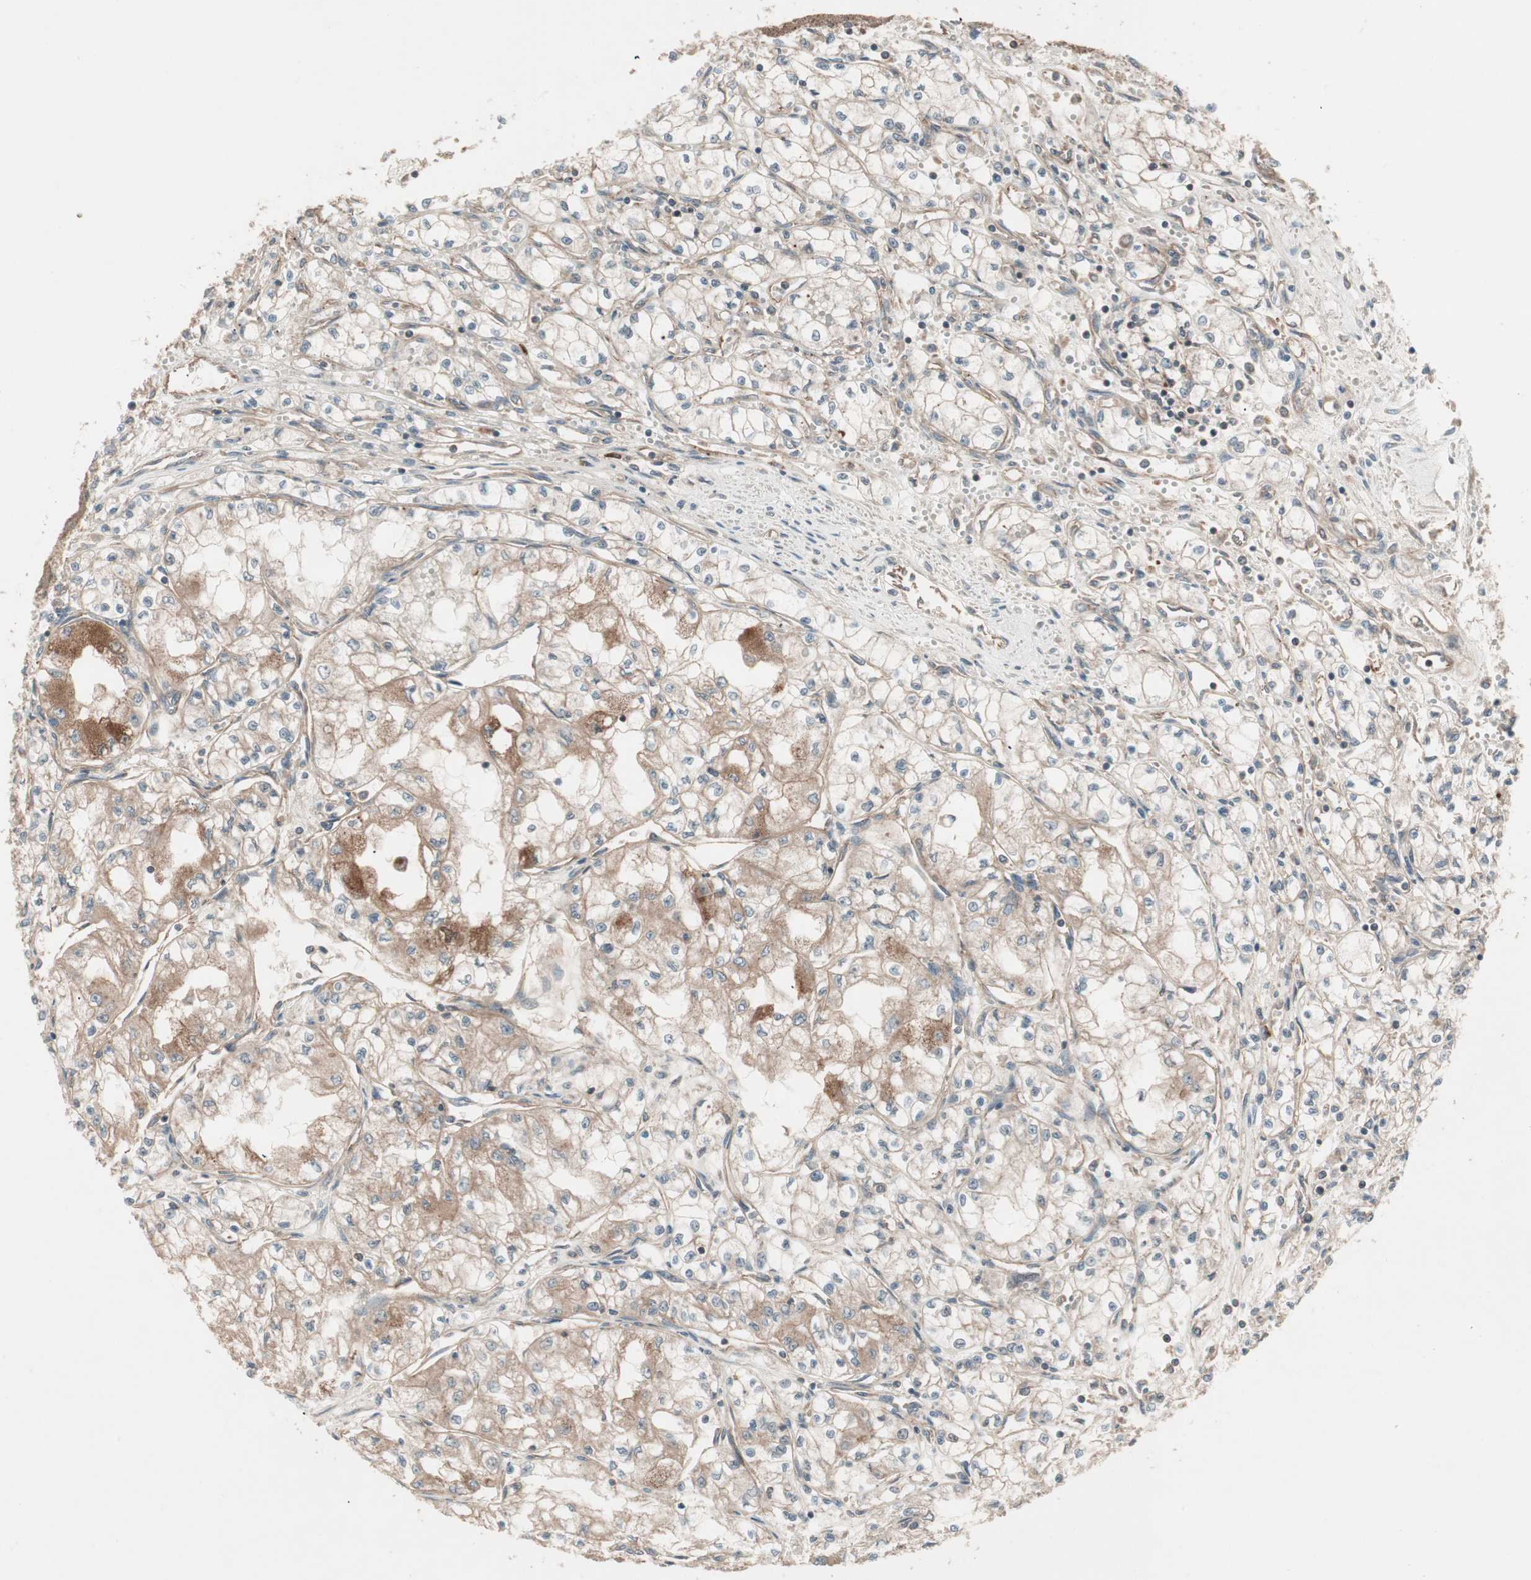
{"staining": {"intensity": "moderate", "quantity": "<25%", "location": "cytoplasmic/membranous"}, "tissue": "renal cancer", "cell_type": "Tumor cells", "image_type": "cancer", "snomed": [{"axis": "morphology", "description": "Normal tissue, NOS"}, {"axis": "morphology", "description": "Adenocarcinoma, NOS"}, {"axis": "topography", "description": "Kidney"}], "caption": "Renal cancer tissue reveals moderate cytoplasmic/membranous positivity in about <25% of tumor cells", "gene": "TFPI", "patient": {"sex": "male", "age": 59}}